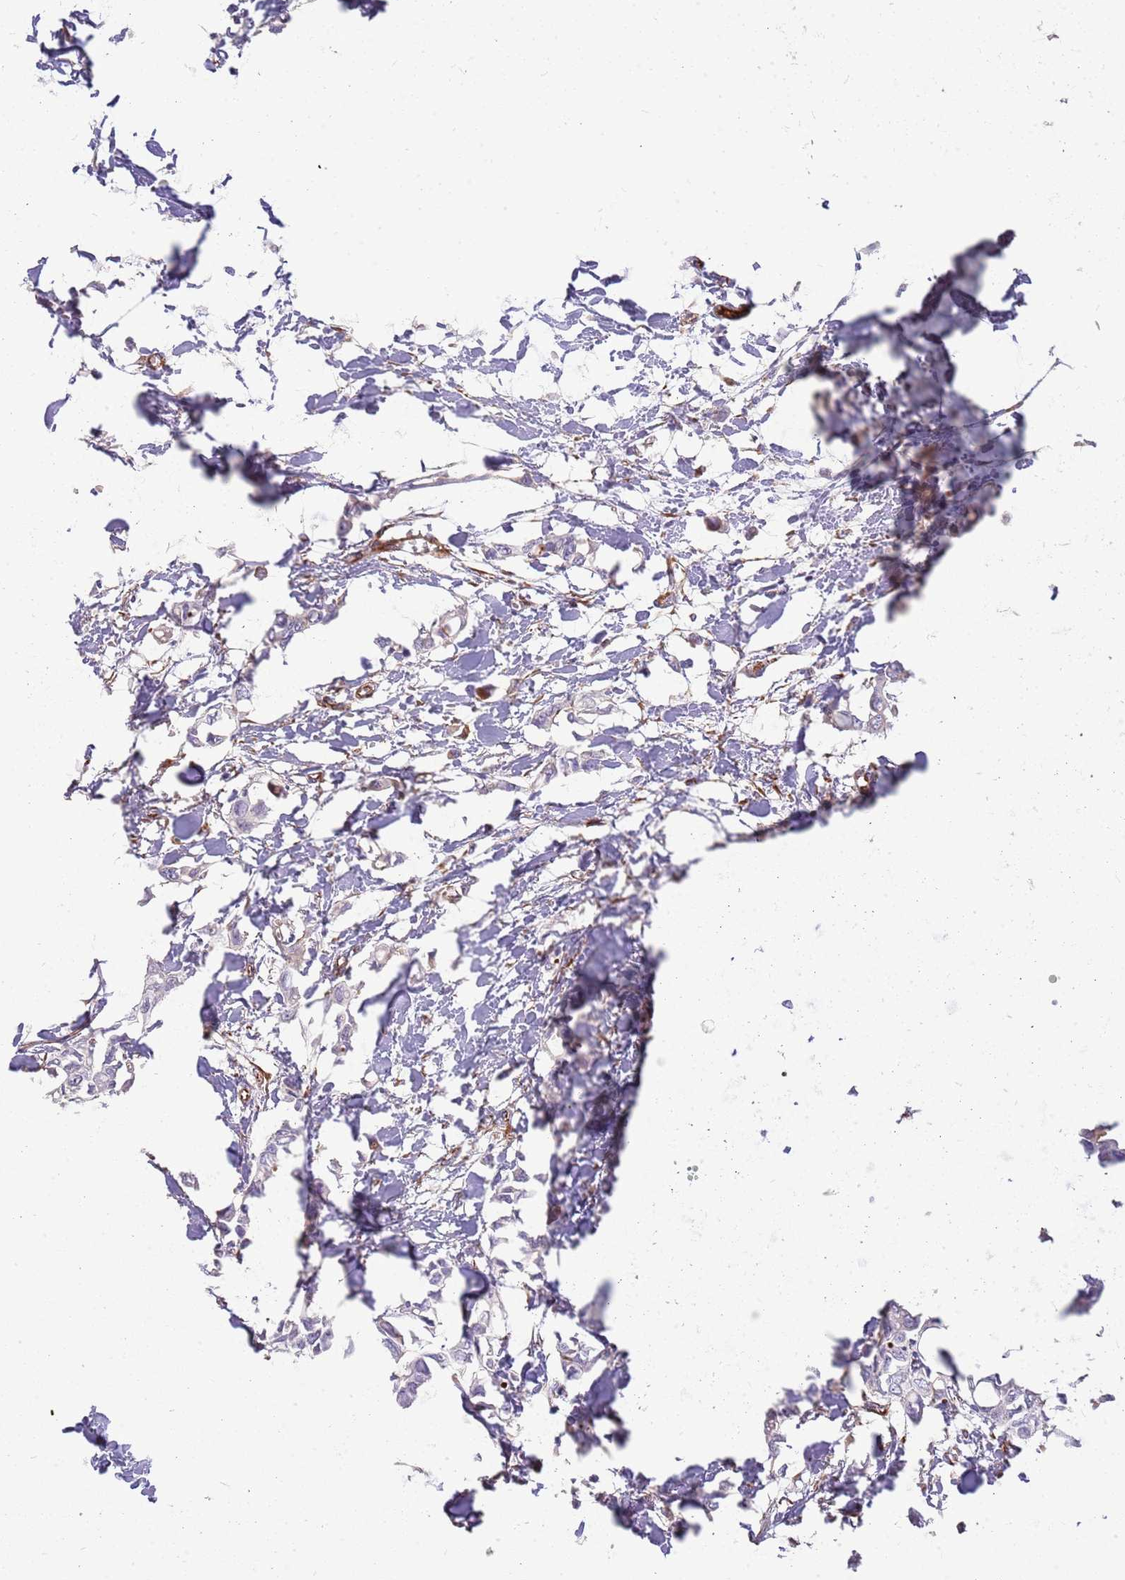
{"staining": {"intensity": "negative", "quantity": "none", "location": "none"}, "tissue": "breast cancer", "cell_type": "Tumor cells", "image_type": "cancer", "snomed": [{"axis": "morphology", "description": "Duct carcinoma"}, {"axis": "topography", "description": "Breast"}], "caption": "This histopathology image is of breast cancer stained with immunohistochemistry to label a protein in brown with the nuclei are counter-stained blue. There is no positivity in tumor cells.", "gene": "ZDHHC1", "patient": {"sex": "female", "age": 41}}